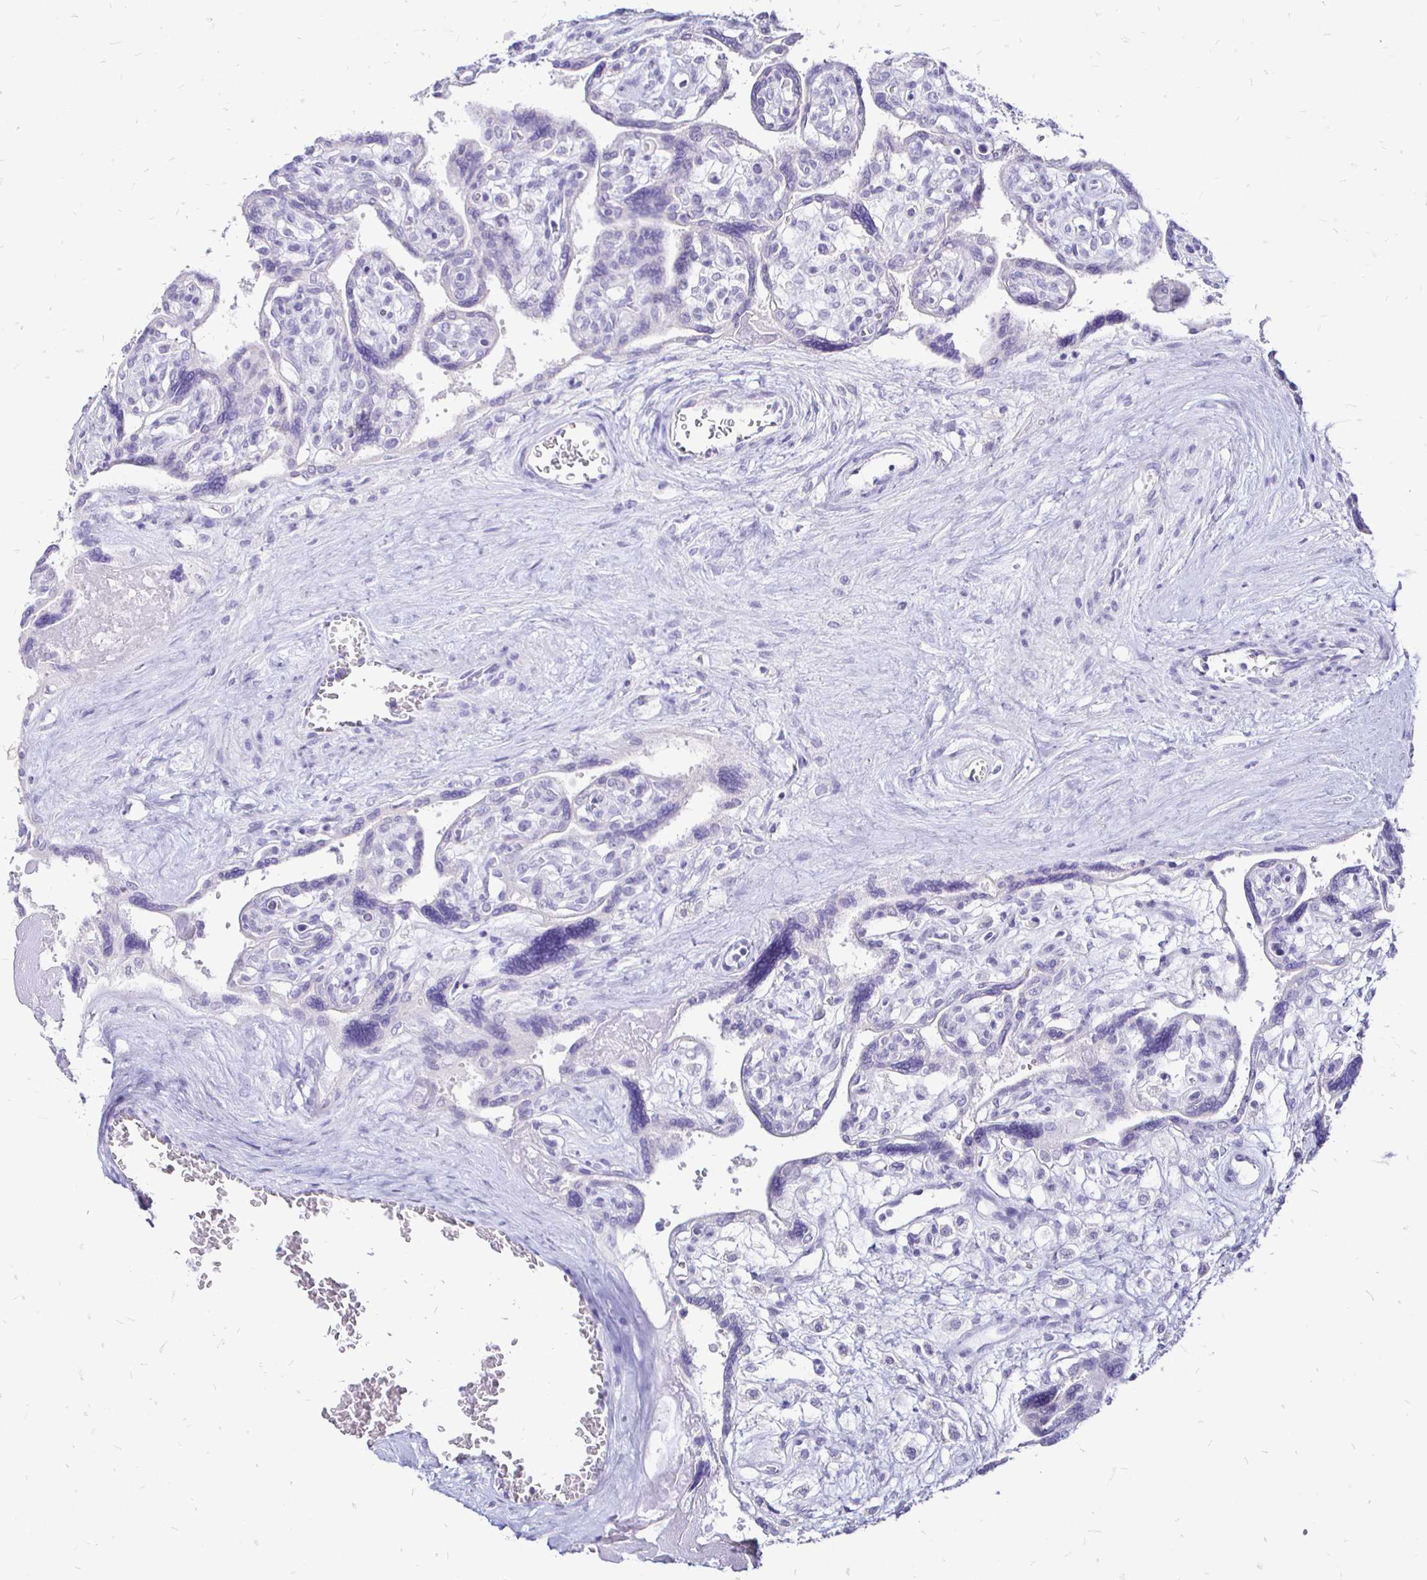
{"staining": {"intensity": "negative", "quantity": "none", "location": "none"}, "tissue": "placenta", "cell_type": "Trophoblastic cells", "image_type": "normal", "snomed": [{"axis": "morphology", "description": "Normal tissue, NOS"}, {"axis": "topography", "description": "Placenta"}], "caption": "Protein analysis of unremarkable placenta demonstrates no significant staining in trophoblastic cells.", "gene": "IRGC", "patient": {"sex": "female", "age": 39}}